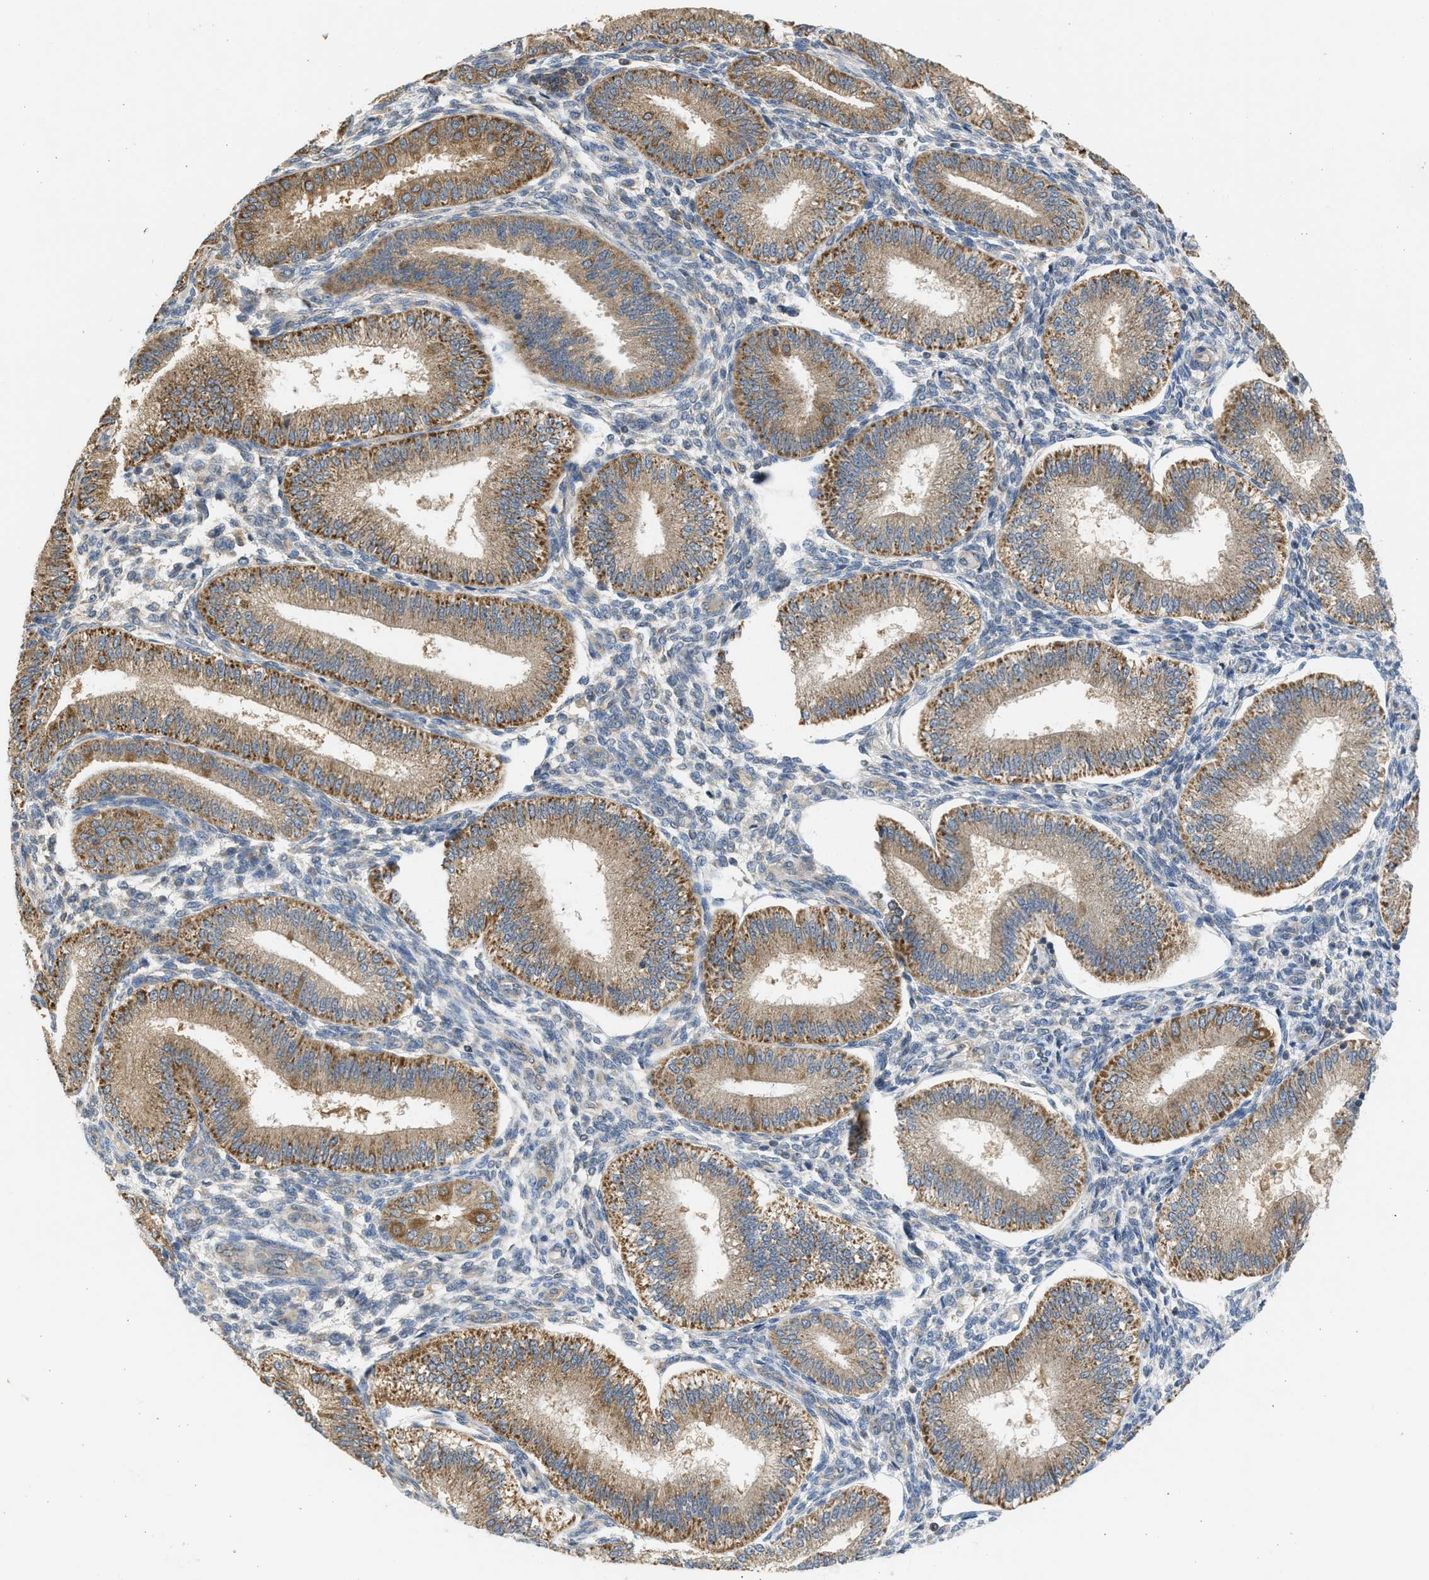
{"staining": {"intensity": "weak", "quantity": "<25%", "location": "cytoplasmic/membranous"}, "tissue": "endometrium", "cell_type": "Cells in endometrial stroma", "image_type": "normal", "snomed": [{"axis": "morphology", "description": "Normal tissue, NOS"}, {"axis": "topography", "description": "Endometrium"}], "caption": "There is no significant positivity in cells in endometrial stroma of endometrium. (DAB IHC with hematoxylin counter stain).", "gene": "CYP1A1", "patient": {"sex": "female", "age": 39}}